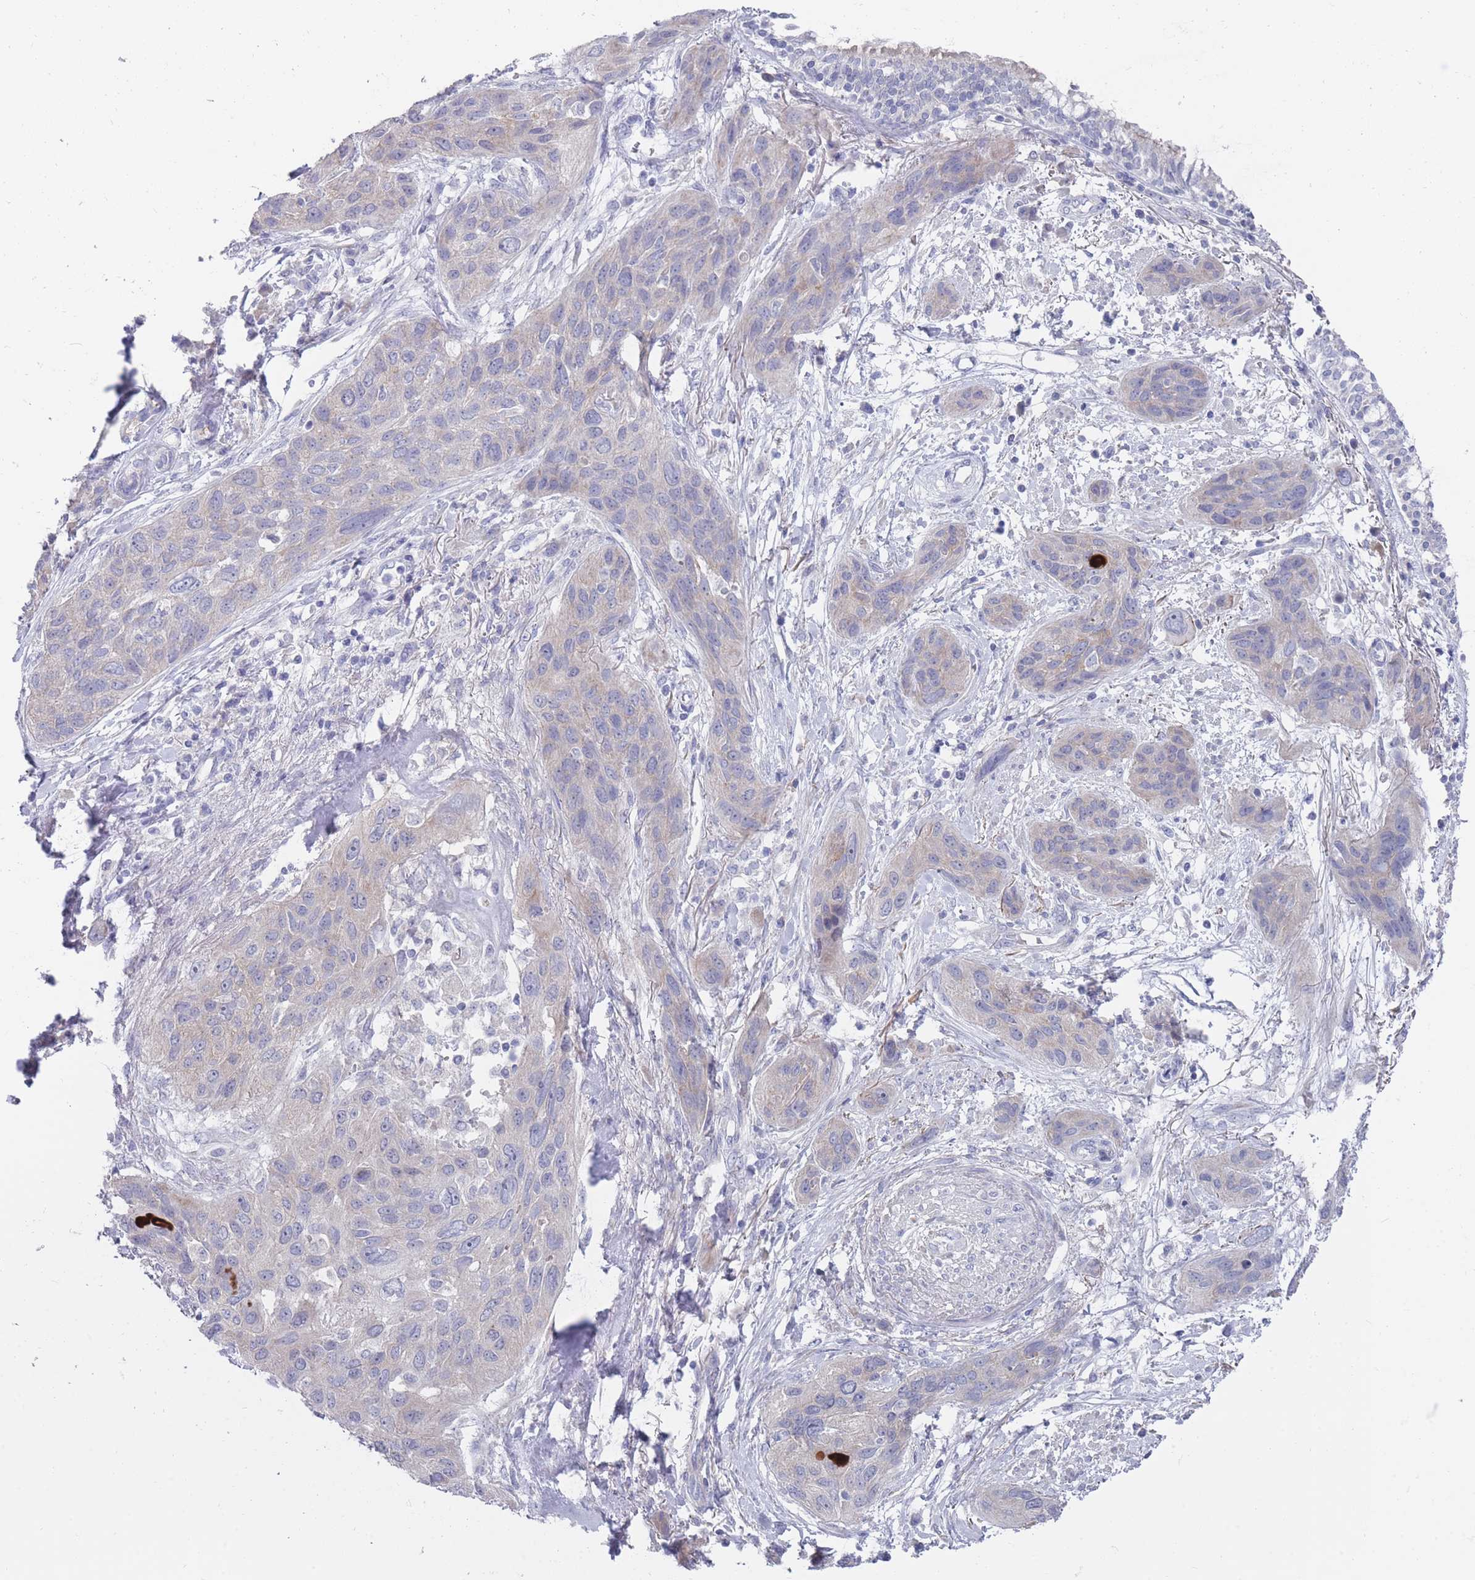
{"staining": {"intensity": "negative", "quantity": "none", "location": "none"}, "tissue": "lung cancer", "cell_type": "Tumor cells", "image_type": "cancer", "snomed": [{"axis": "morphology", "description": "Squamous cell carcinoma, NOS"}, {"axis": "topography", "description": "Lung"}], "caption": "High magnification brightfield microscopy of lung cancer (squamous cell carcinoma) stained with DAB (3,3'-diaminobenzidine) (brown) and counterstained with hematoxylin (blue): tumor cells show no significant expression.", "gene": "PIGU", "patient": {"sex": "female", "age": 70}}